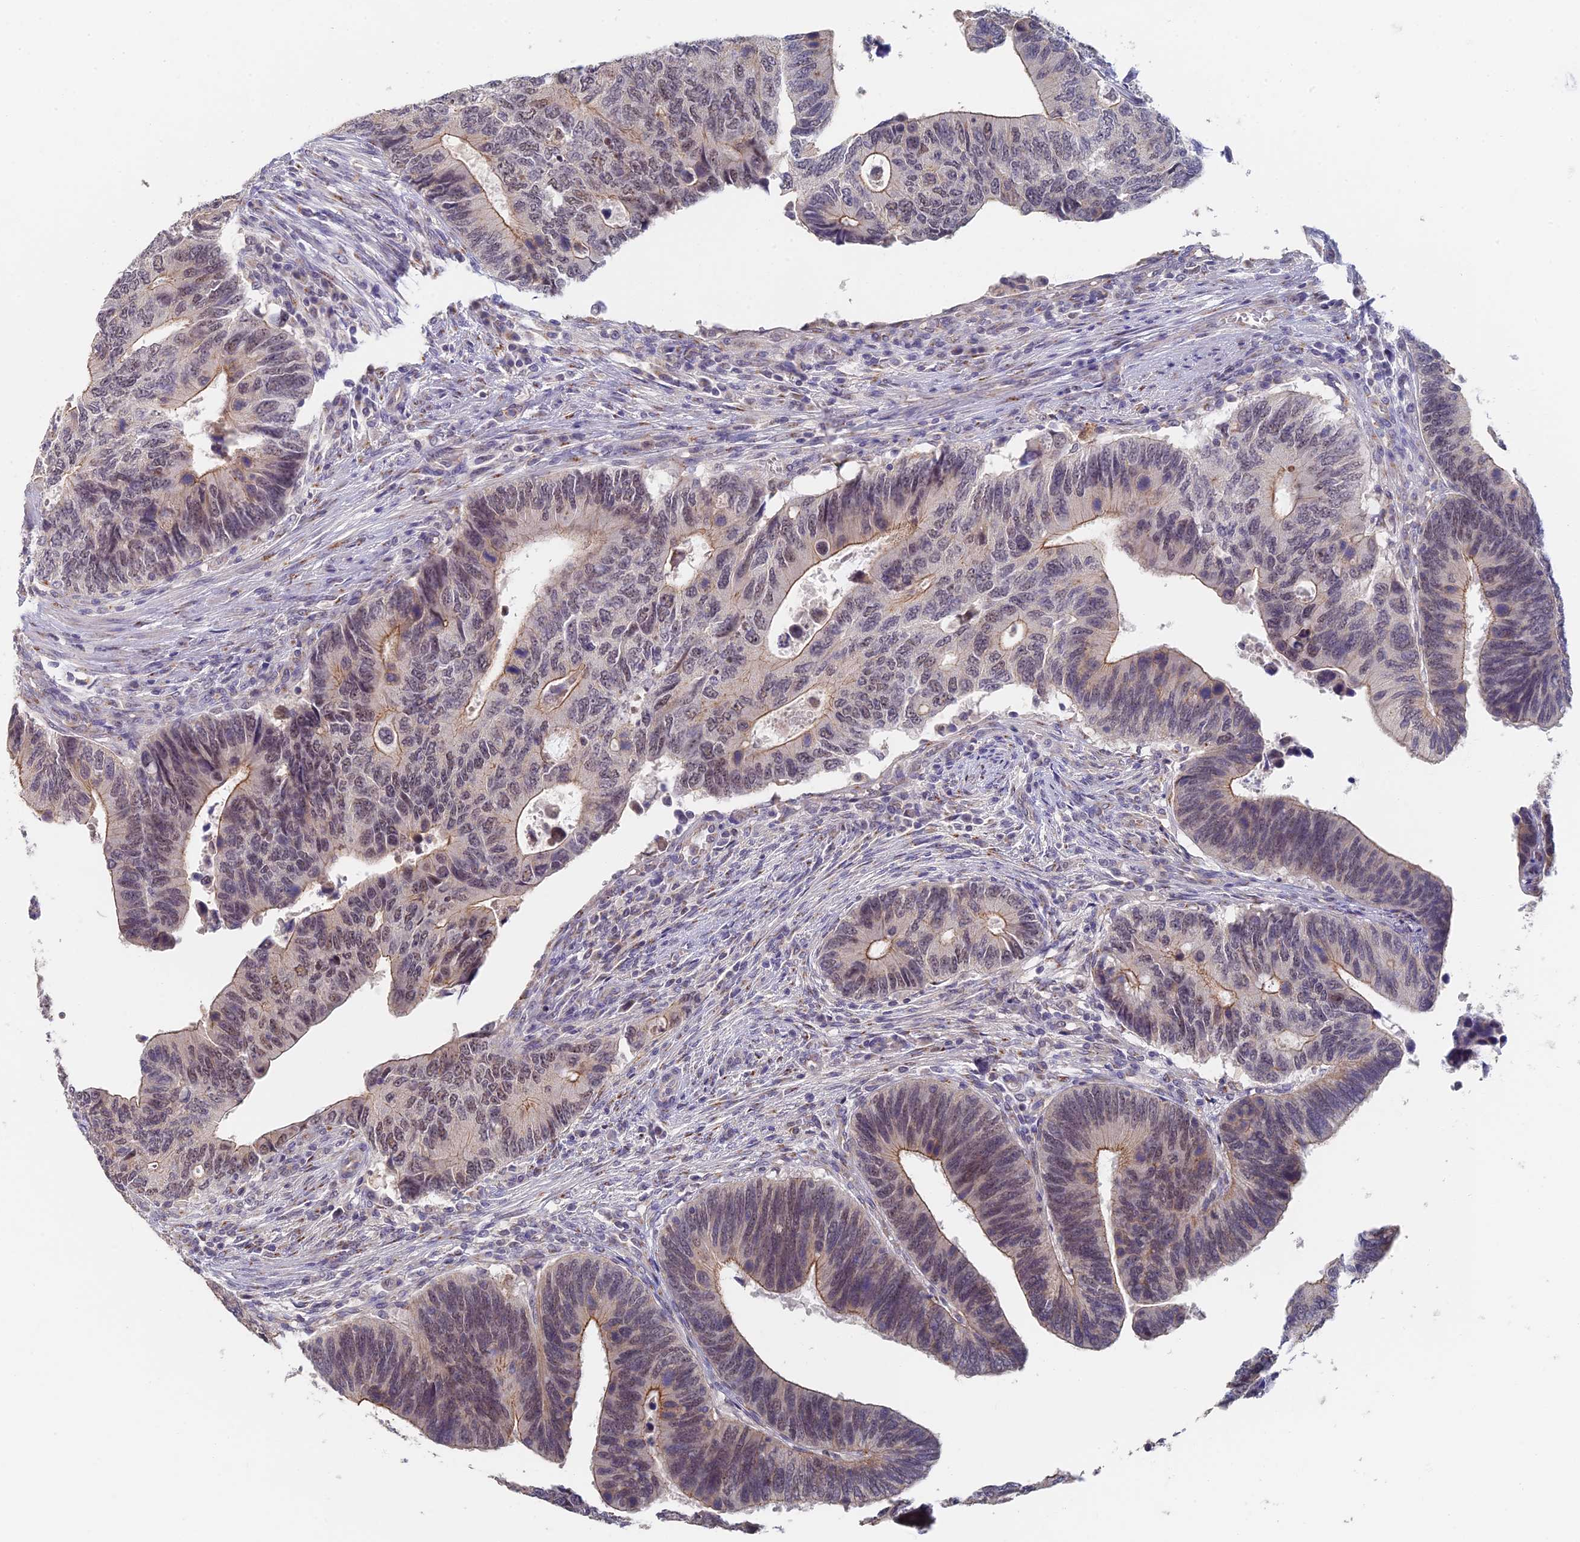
{"staining": {"intensity": "weak", "quantity": "25%-75%", "location": "cytoplasmic/membranous,nuclear"}, "tissue": "colorectal cancer", "cell_type": "Tumor cells", "image_type": "cancer", "snomed": [{"axis": "morphology", "description": "Adenocarcinoma, NOS"}, {"axis": "topography", "description": "Colon"}], "caption": "Adenocarcinoma (colorectal) stained for a protein reveals weak cytoplasmic/membranous and nuclear positivity in tumor cells.", "gene": "GPATCH1", "patient": {"sex": "male", "age": 87}}